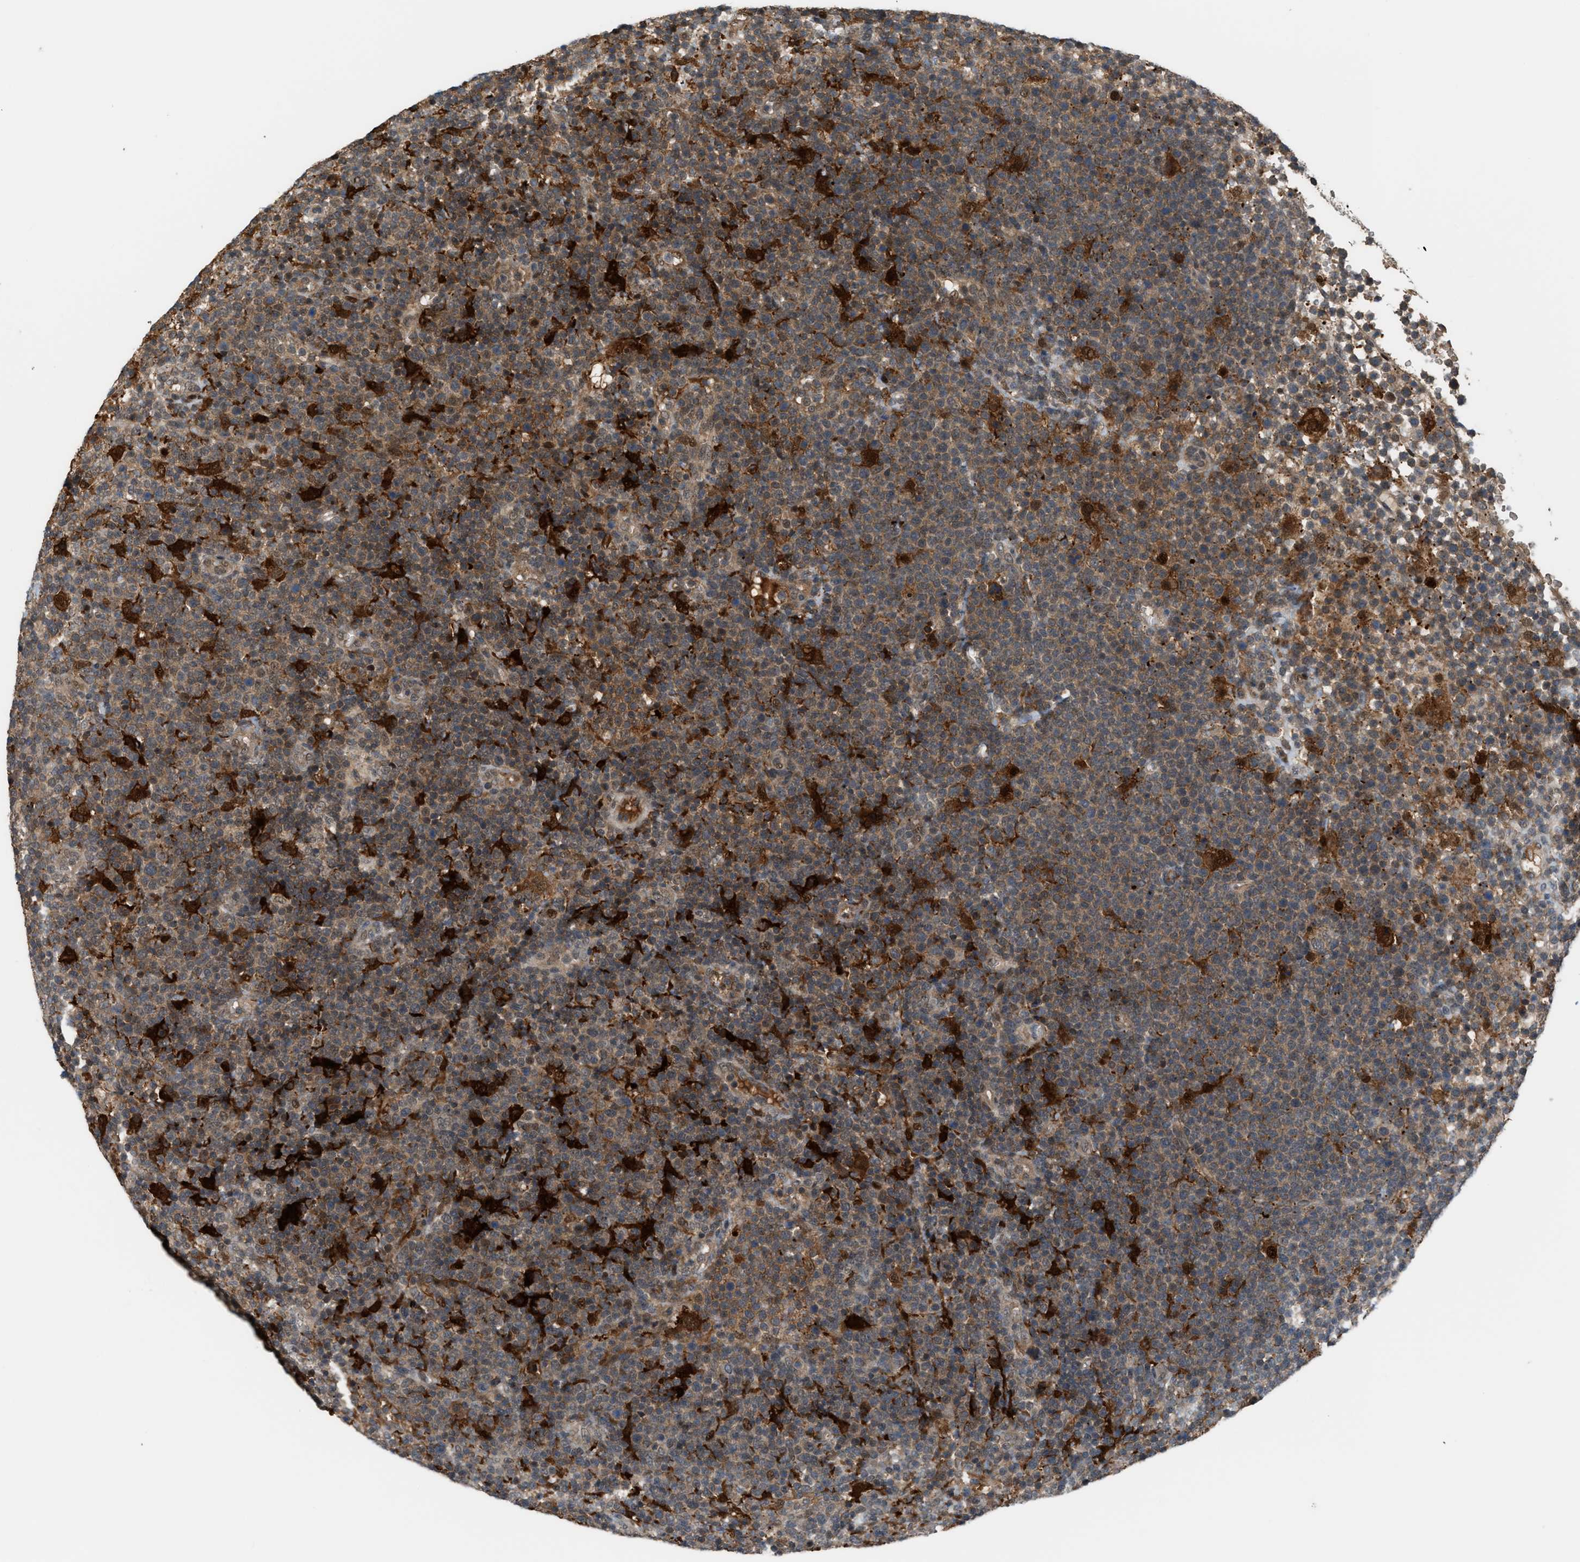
{"staining": {"intensity": "moderate", "quantity": ">75%", "location": "cytoplasmic/membranous"}, "tissue": "lymphoma", "cell_type": "Tumor cells", "image_type": "cancer", "snomed": [{"axis": "morphology", "description": "Malignant lymphoma, non-Hodgkin's type, High grade"}, {"axis": "topography", "description": "Lymph node"}], "caption": "Immunohistochemistry (DAB) staining of human malignant lymphoma, non-Hodgkin's type (high-grade) reveals moderate cytoplasmic/membranous protein staining in about >75% of tumor cells.", "gene": "RFFL", "patient": {"sex": "male", "age": 61}}